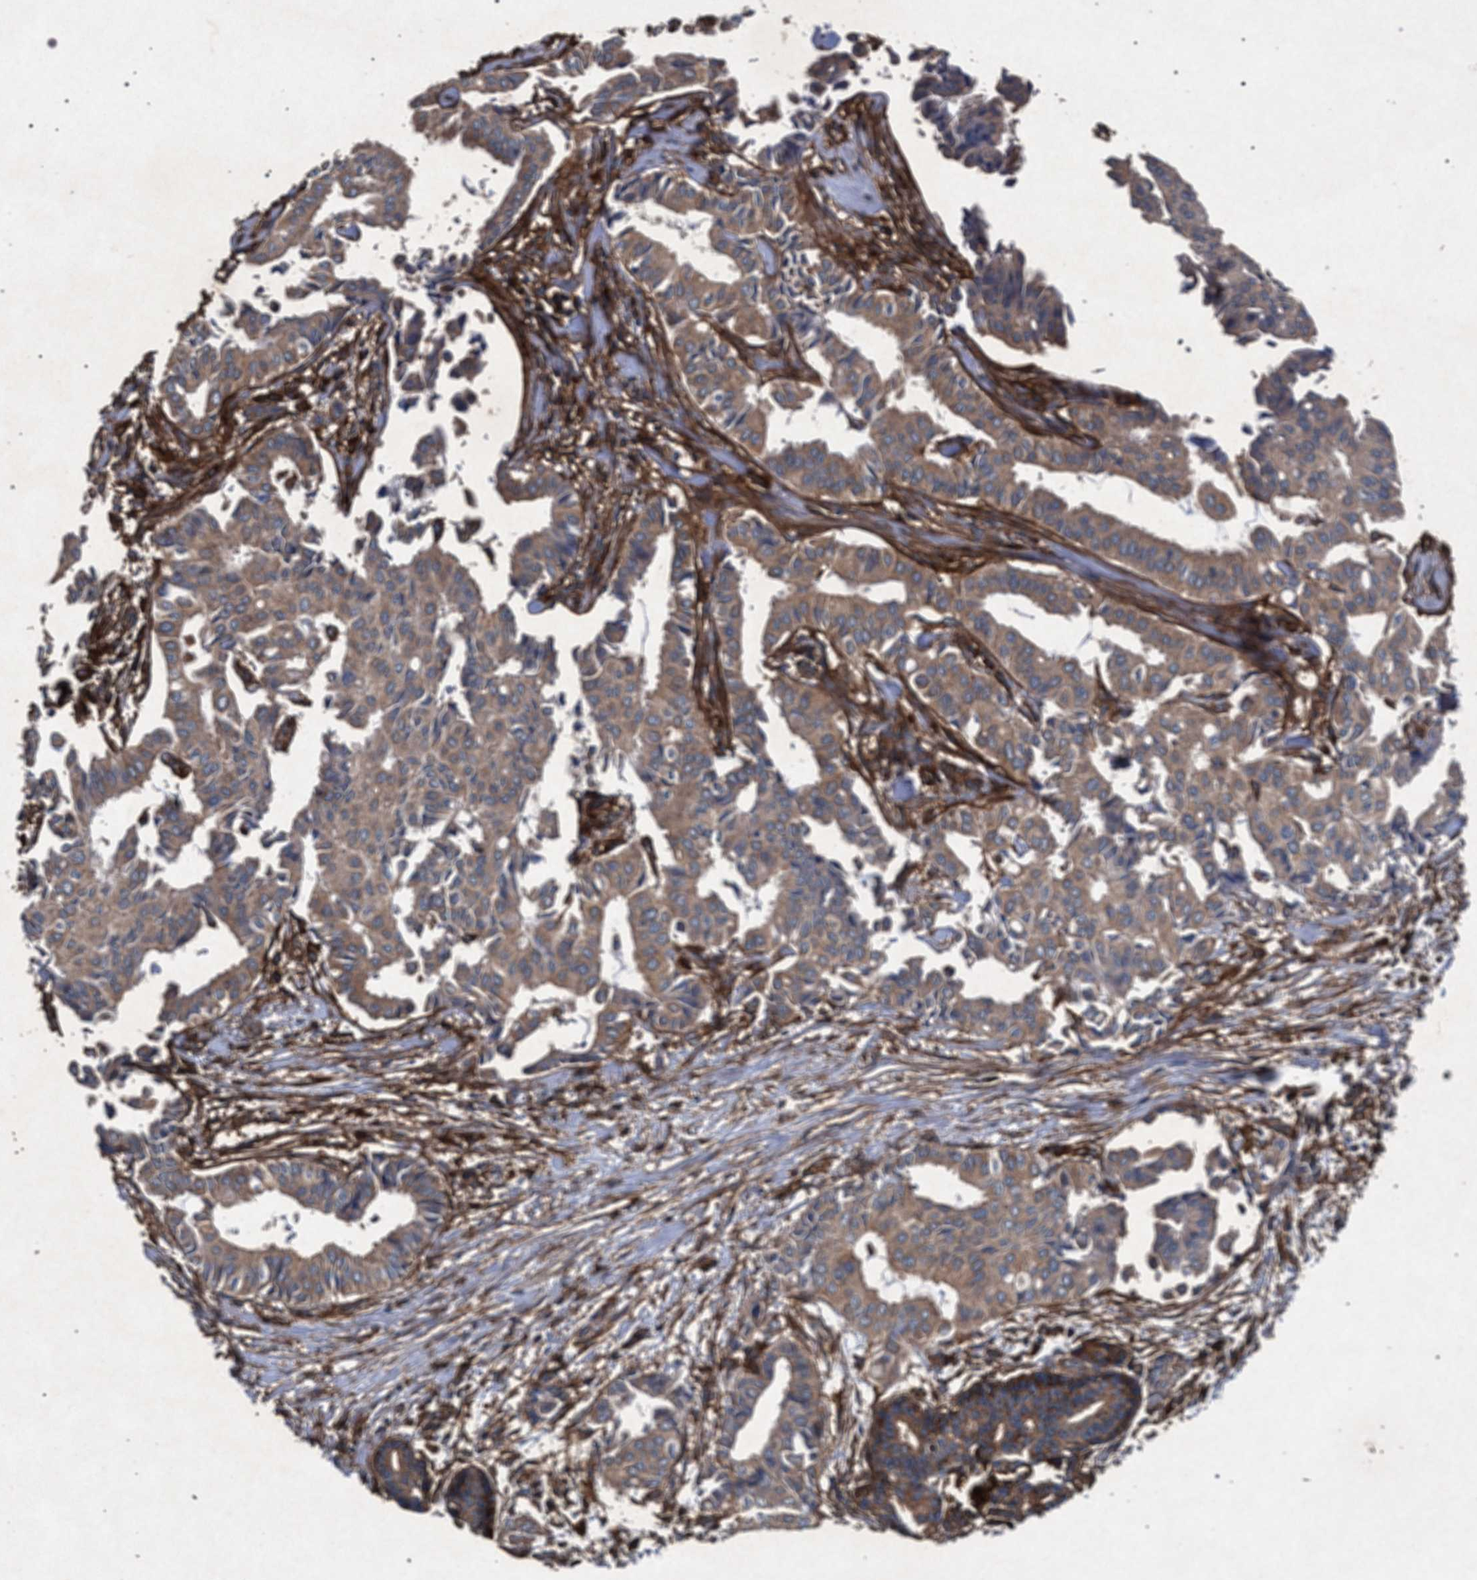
{"staining": {"intensity": "moderate", "quantity": ">75%", "location": "cytoplasmic/membranous"}, "tissue": "head and neck cancer", "cell_type": "Tumor cells", "image_type": "cancer", "snomed": [{"axis": "morphology", "description": "Adenocarcinoma, NOS"}, {"axis": "topography", "description": "Salivary gland"}, {"axis": "topography", "description": "Head-Neck"}], "caption": "IHC staining of head and neck adenocarcinoma, which reveals medium levels of moderate cytoplasmic/membranous expression in approximately >75% of tumor cells indicating moderate cytoplasmic/membranous protein positivity. The staining was performed using DAB (brown) for protein detection and nuclei were counterstained in hematoxylin (blue).", "gene": "MARCKS", "patient": {"sex": "female", "age": 59}}